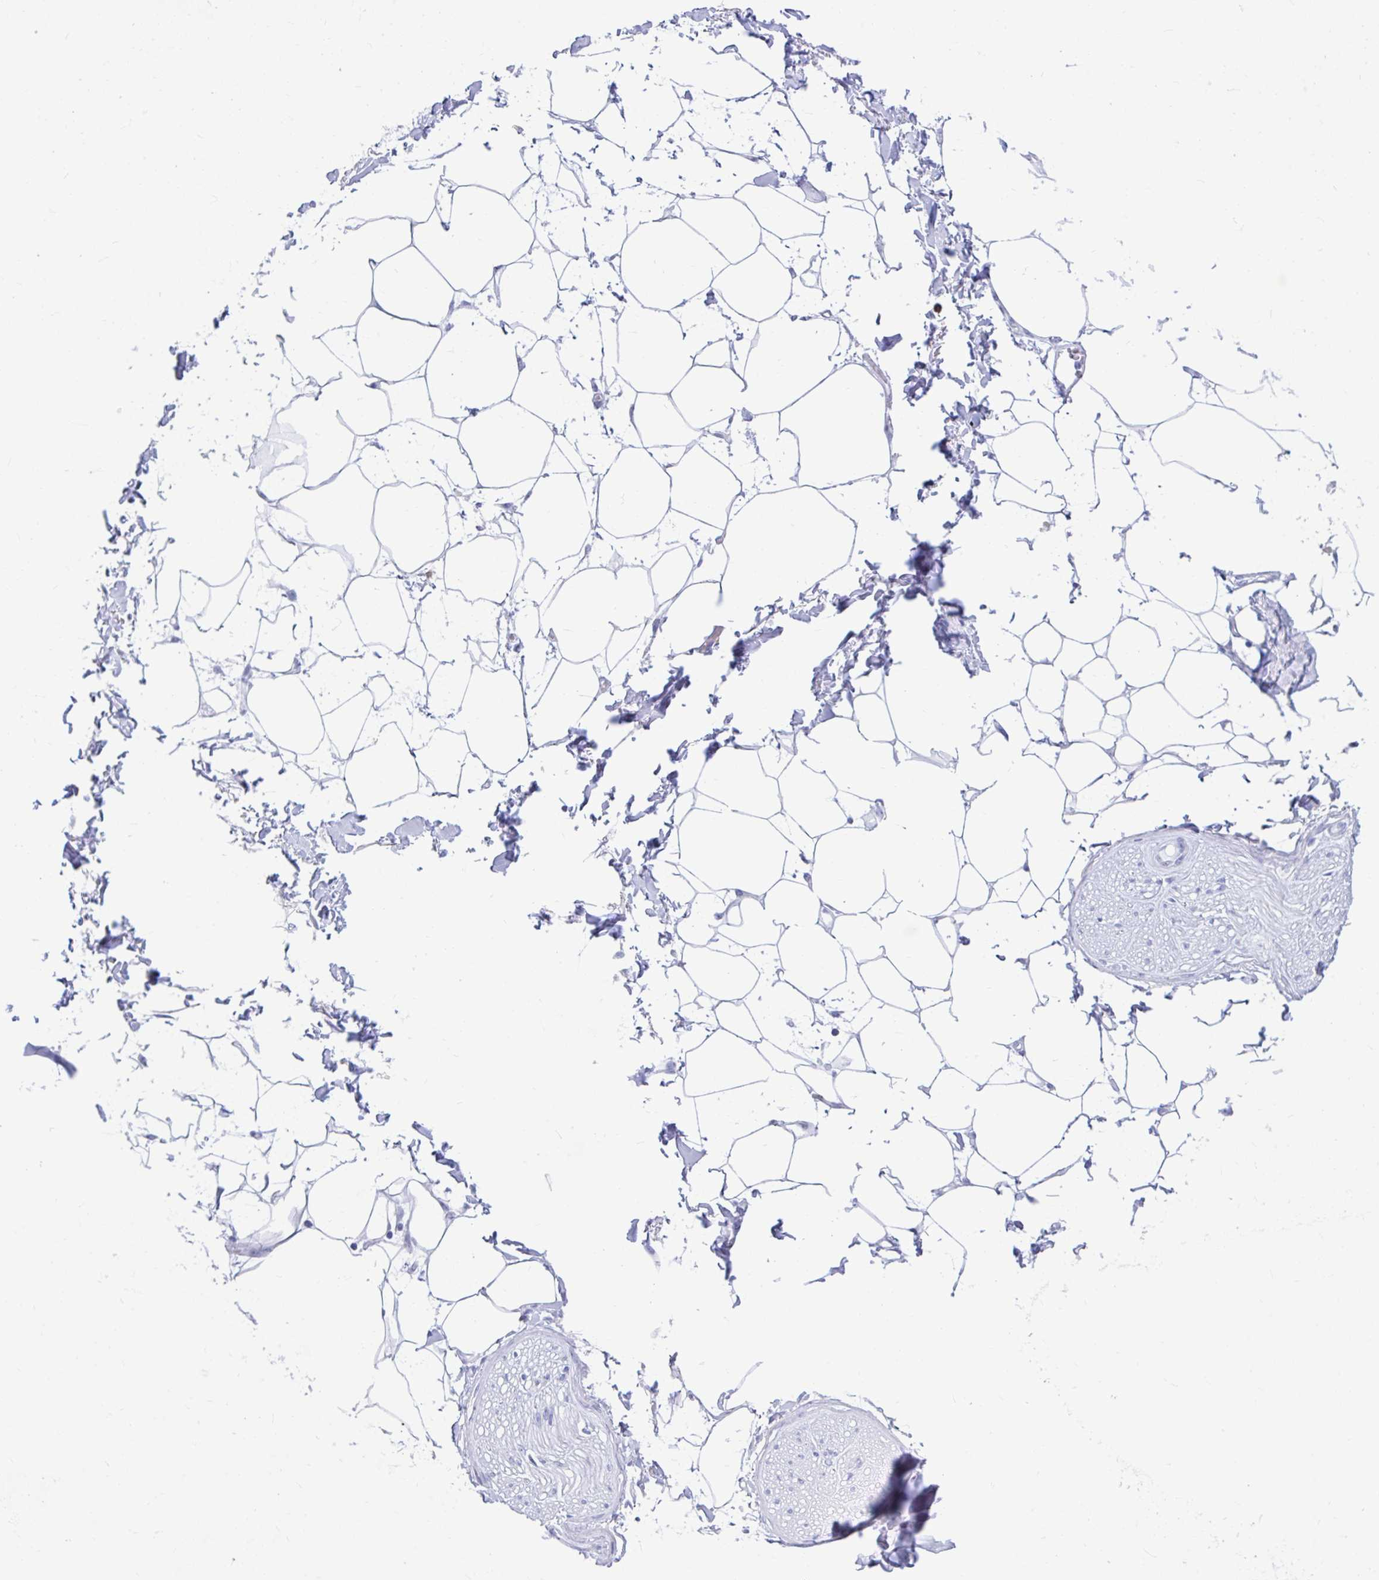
{"staining": {"intensity": "negative", "quantity": "none", "location": "none"}, "tissue": "adipose tissue", "cell_type": "Adipocytes", "image_type": "normal", "snomed": [{"axis": "morphology", "description": "Normal tissue, NOS"}, {"axis": "topography", "description": "Vagina"}, {"axis": "topography", "description": "Peripheral nerve tissue"}], "caption": "DAB (3,3'-diaminobenzidine) immunohistochemical staining of unremarkable adipose tissue shows no significant staining in adipocytes.", "gene": "FTSJ3", "patient": {"sex": "female", "age": 71}}